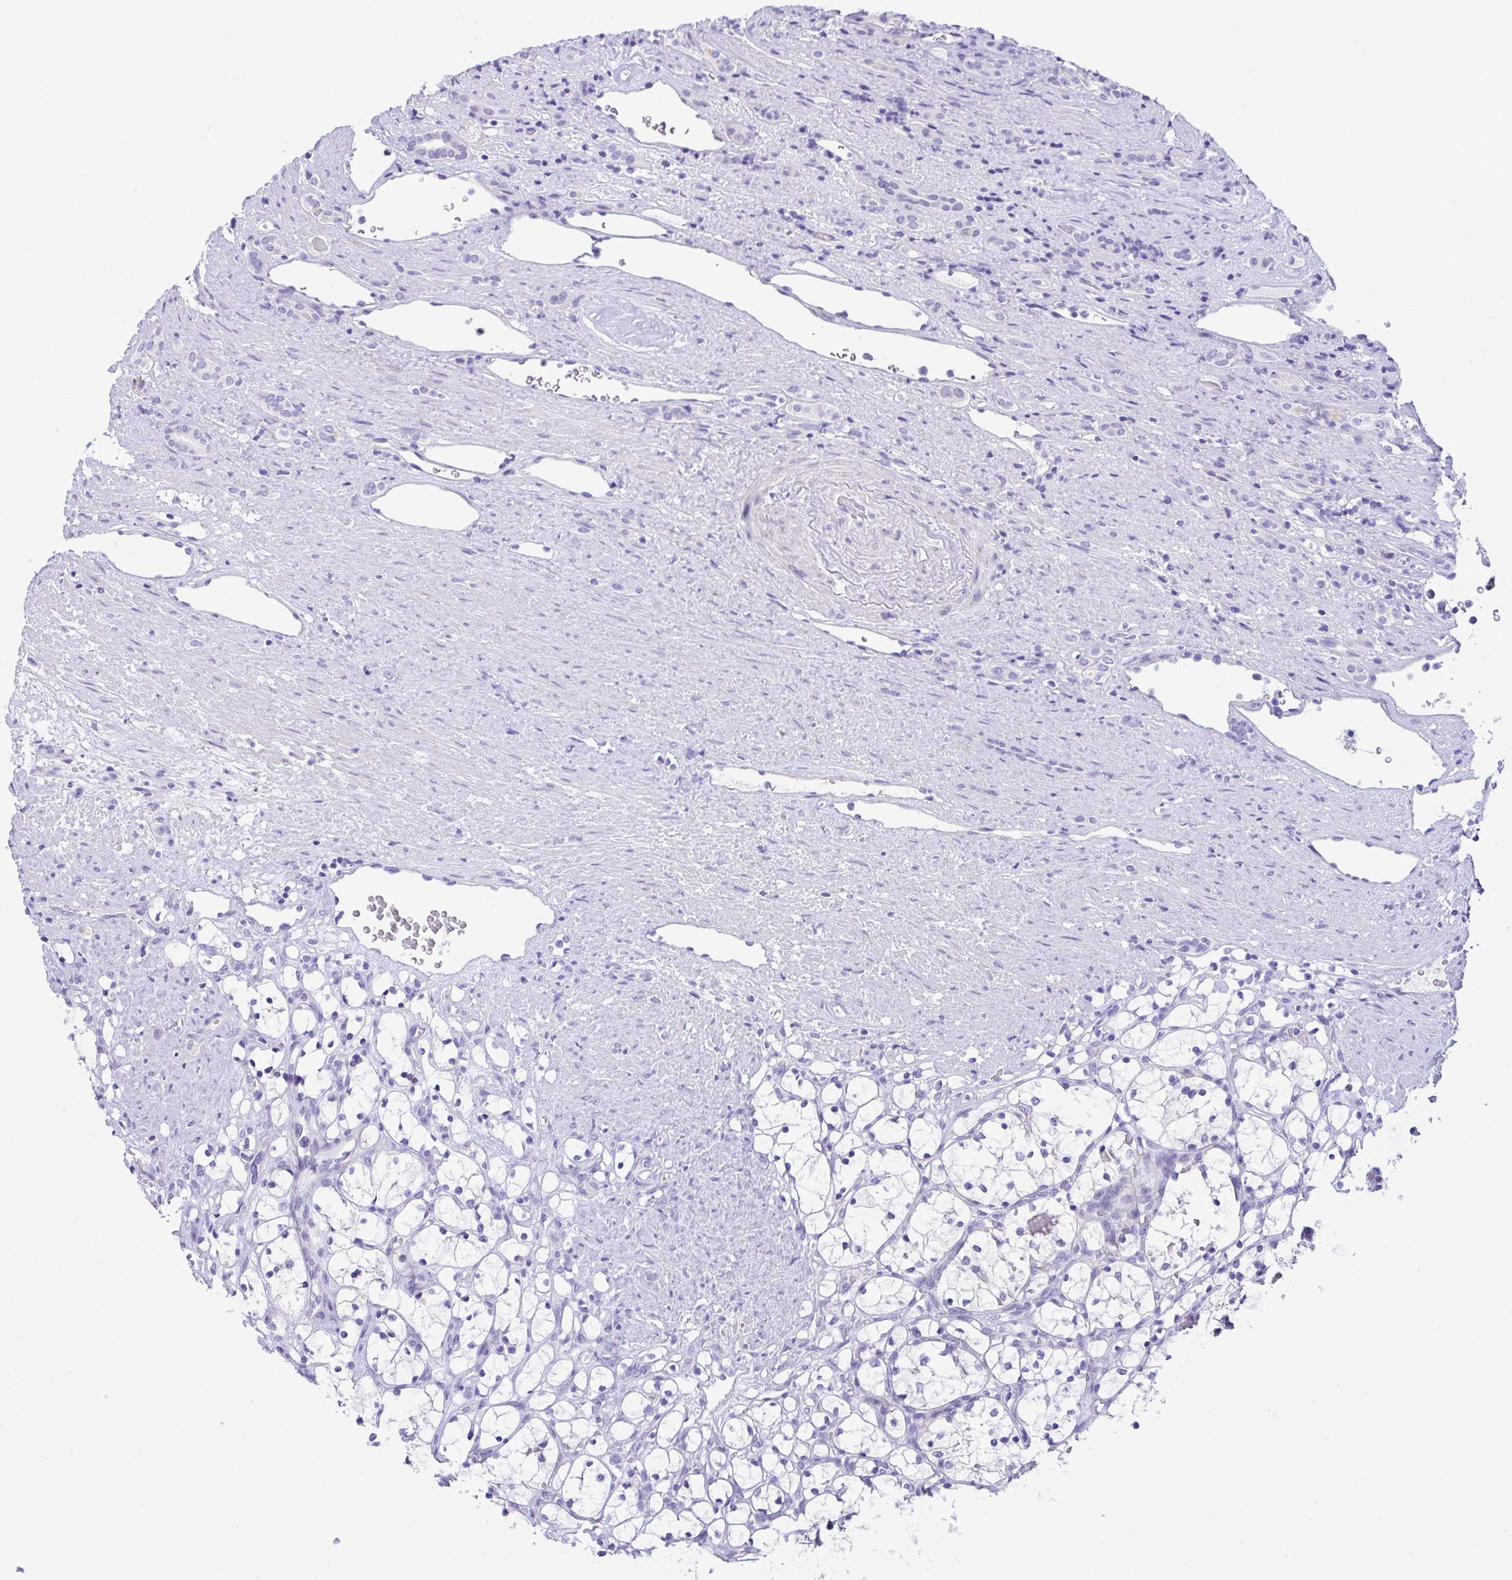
{"staining": {"intensity": "negative", "quantity": "none", "location": "none"}, "tissue": "renal cancer", "cell_type": "Tumor cells", "image_type": "cancer", "snomed": [{"axis": "morphology", "description": "Adenocarcinoma, NOS"}, {"axis": "topography", "description": "Kidney"}], "caption": "Renal adenocarcinoma was stained to show a protein in brown. There is no significant expression in tumor cells.", "gene": "TMEM106B", "patient": {"sex": "female", "age": 69}}